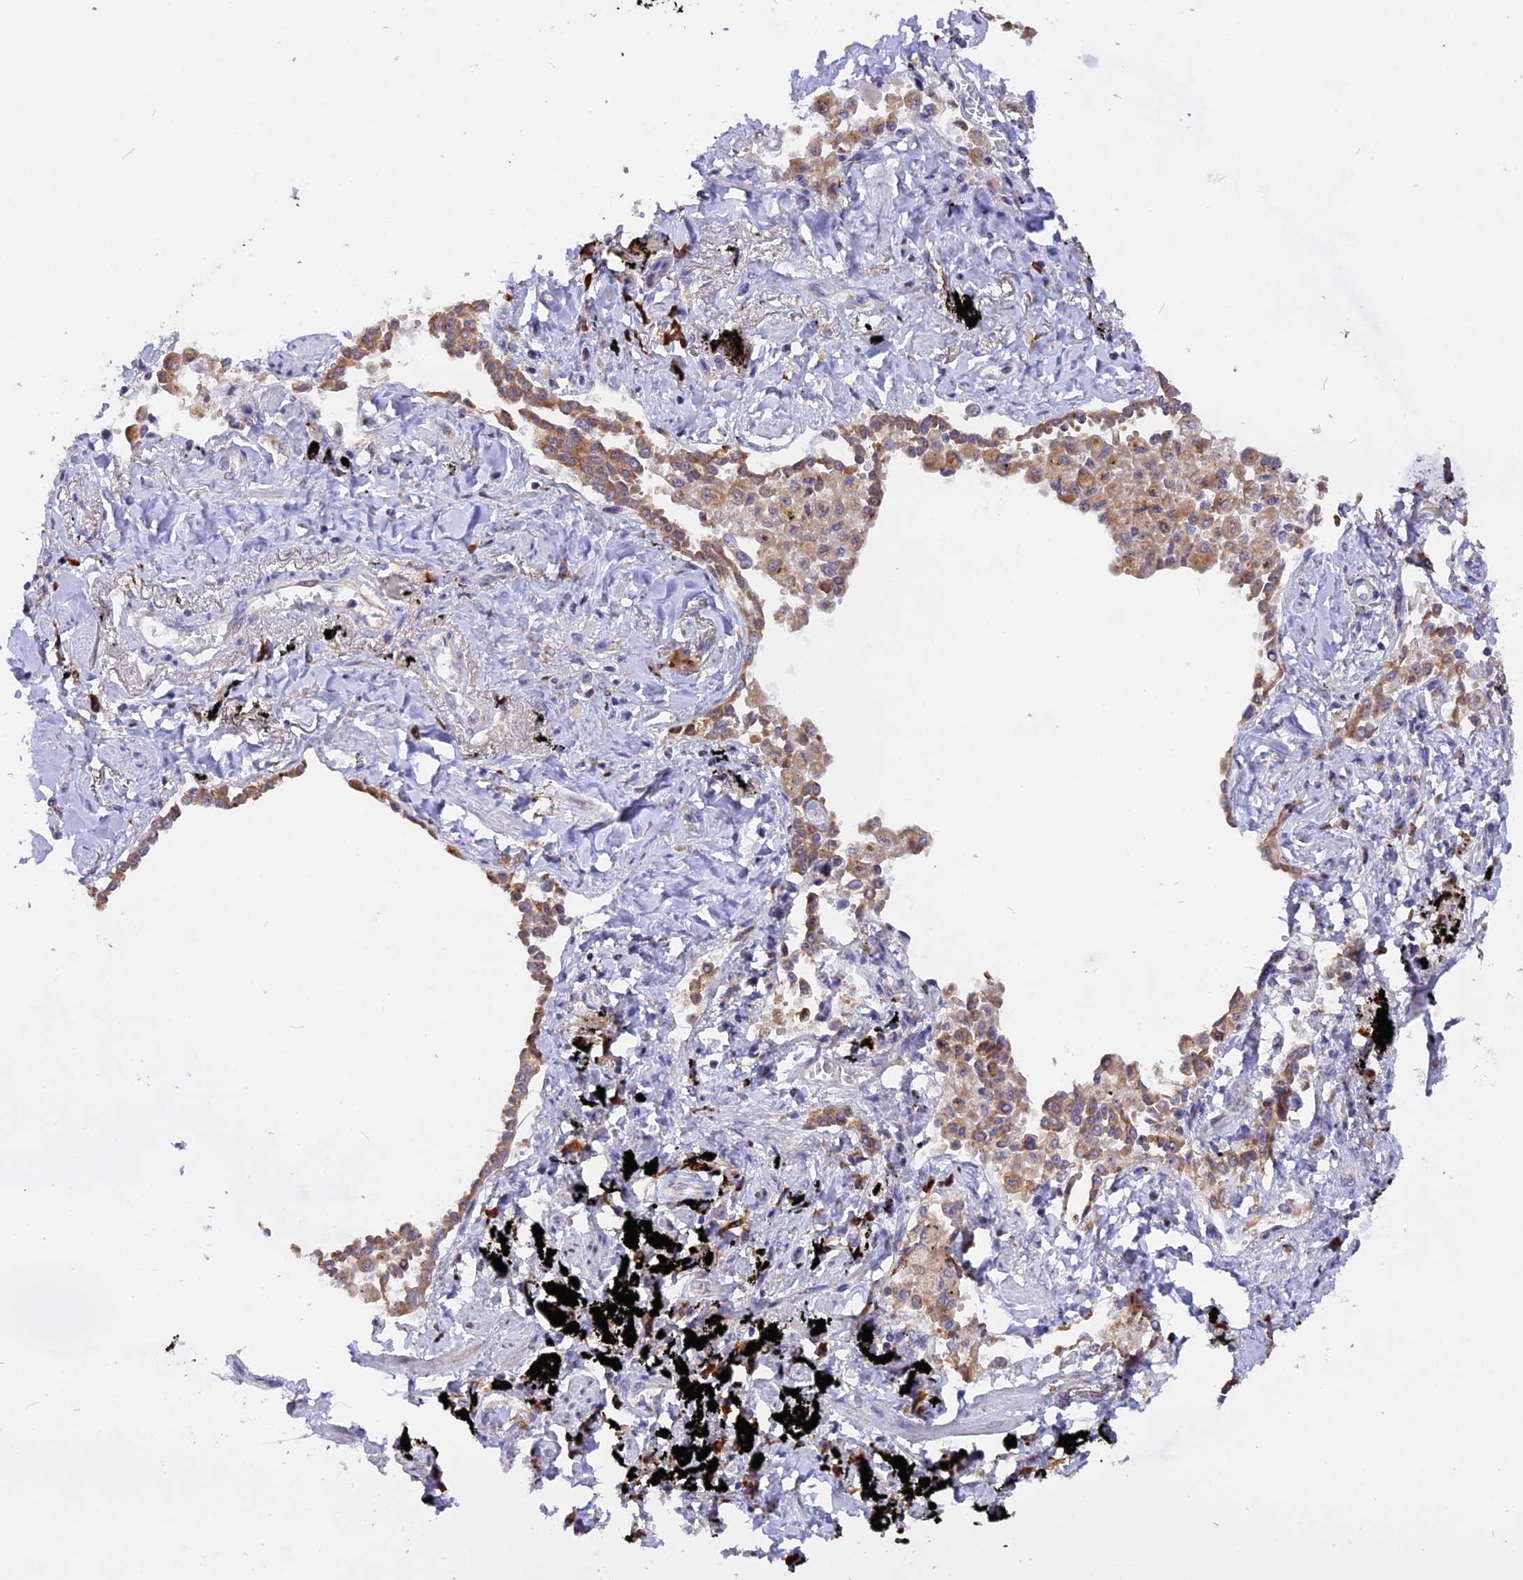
{"staining": {"intensity": "moderate", "quantity": ">75%", "location": "cytoplasmic/membranous"}, "tissue": "lung cancer", "cell_type": "Tumor cells", "image_type": "cancer", "snomed": [{"axis": "morphology", "description": "Adenocarcinoma, NOS"}, {"axis": "topography", "description": "Lung"}], "caption": "This micrograph displays immunohistochemistry staining of human adenocarcinoma (lung), with medium moderate cytoplasmic/membranous positivity in about >75% of tumor cells.", "gene": "GNPTAB", "patient": {"sex": "male", "age": 67}}